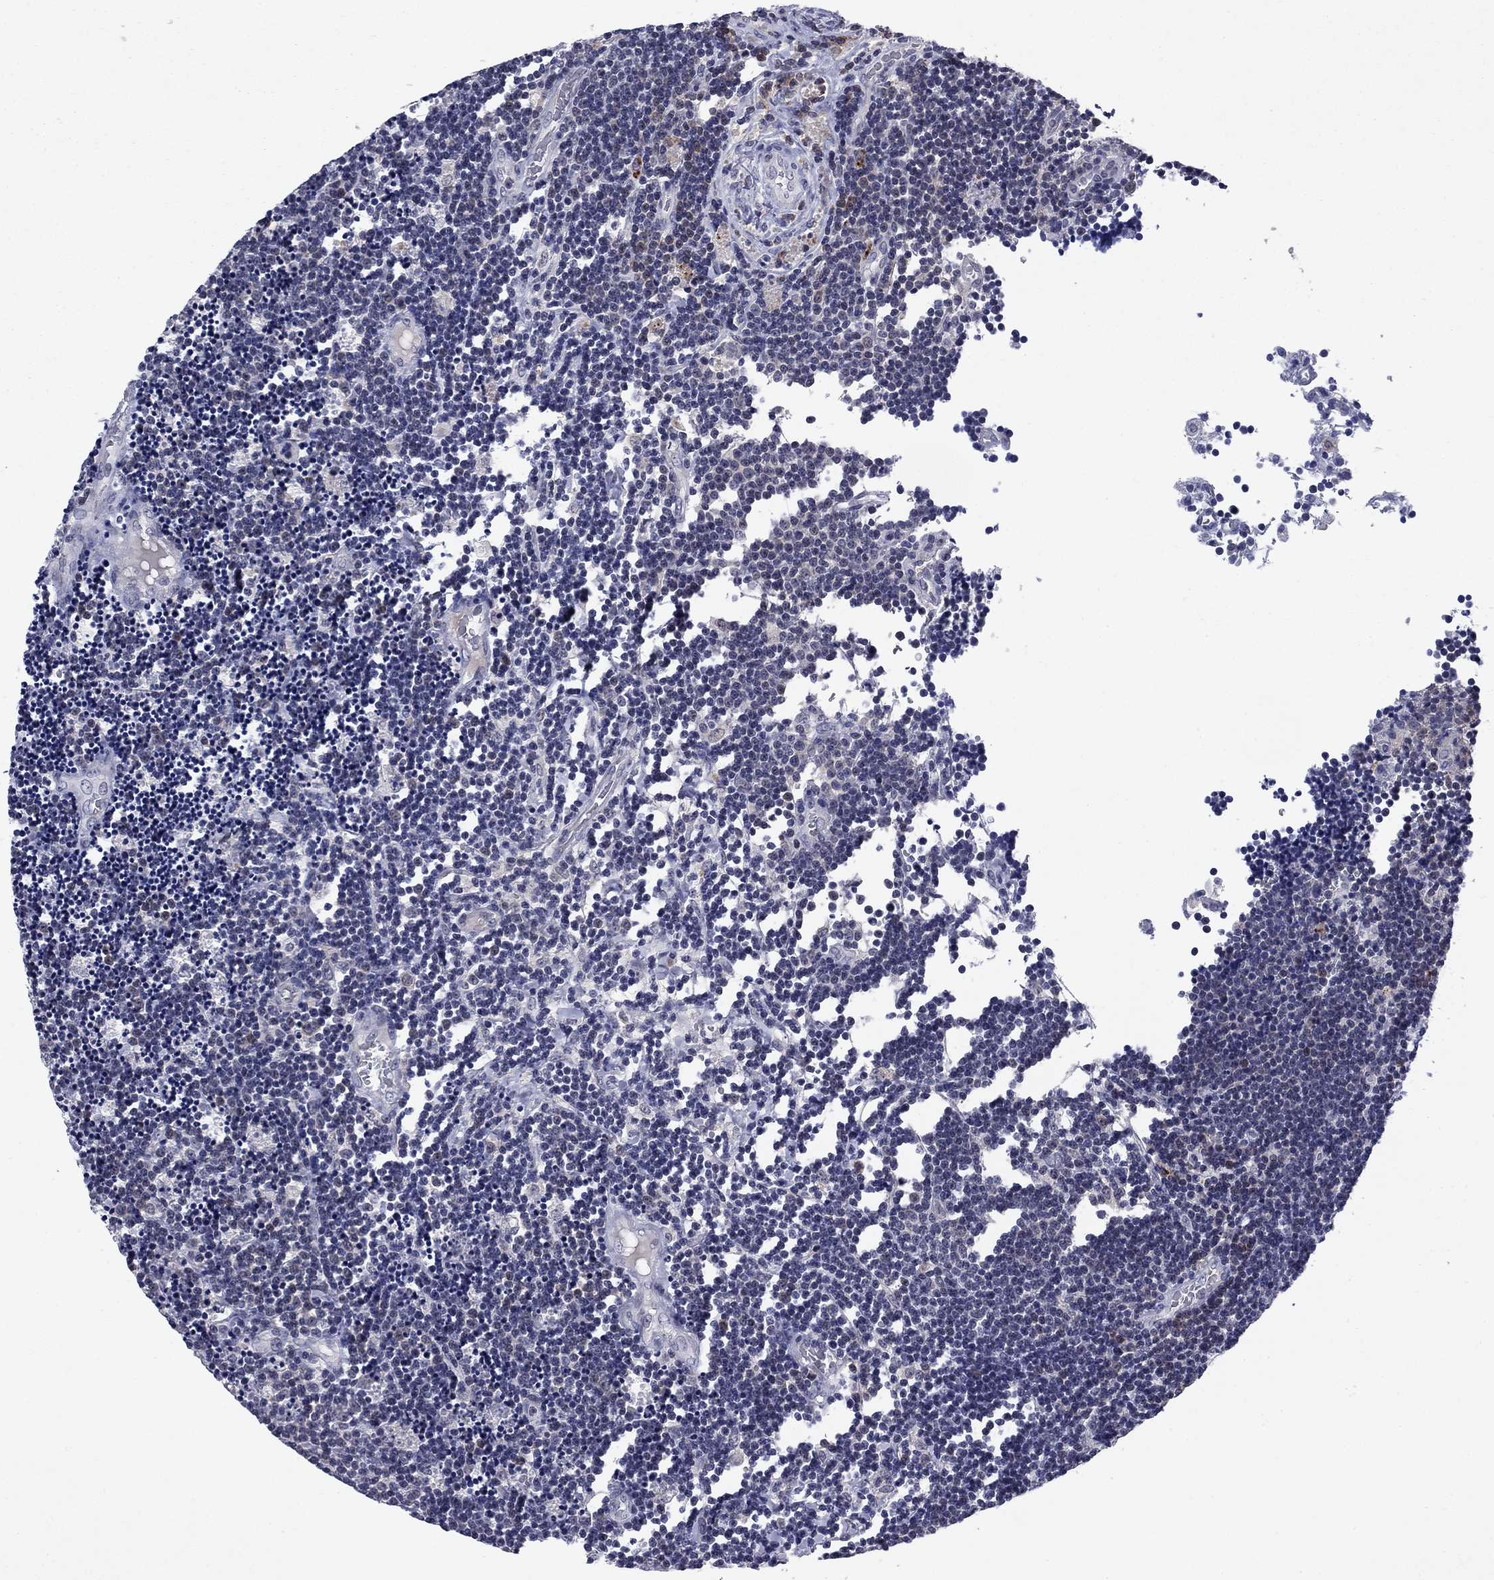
{"staining": {"intensity": "negative", "quantity": "none", "location": "none"}, "tissue": "lymphoma", "cell_type": "Tumor cells", "image_type": "cancer", "snomed": [{"axis": "morphology", "description": "Malignant lymphoma, non-Hodgkin's type, Low grade"}, {"axis": "topography", "description": "Brain"}], "caption": "Malignant lymphoma, non-Hodgkin's type (low-grade) was stained to show a protein in brown. There is no significant expression in tumor cells.", "gene": "ECM1", "patient": {"sex": "female", "age": 66}}